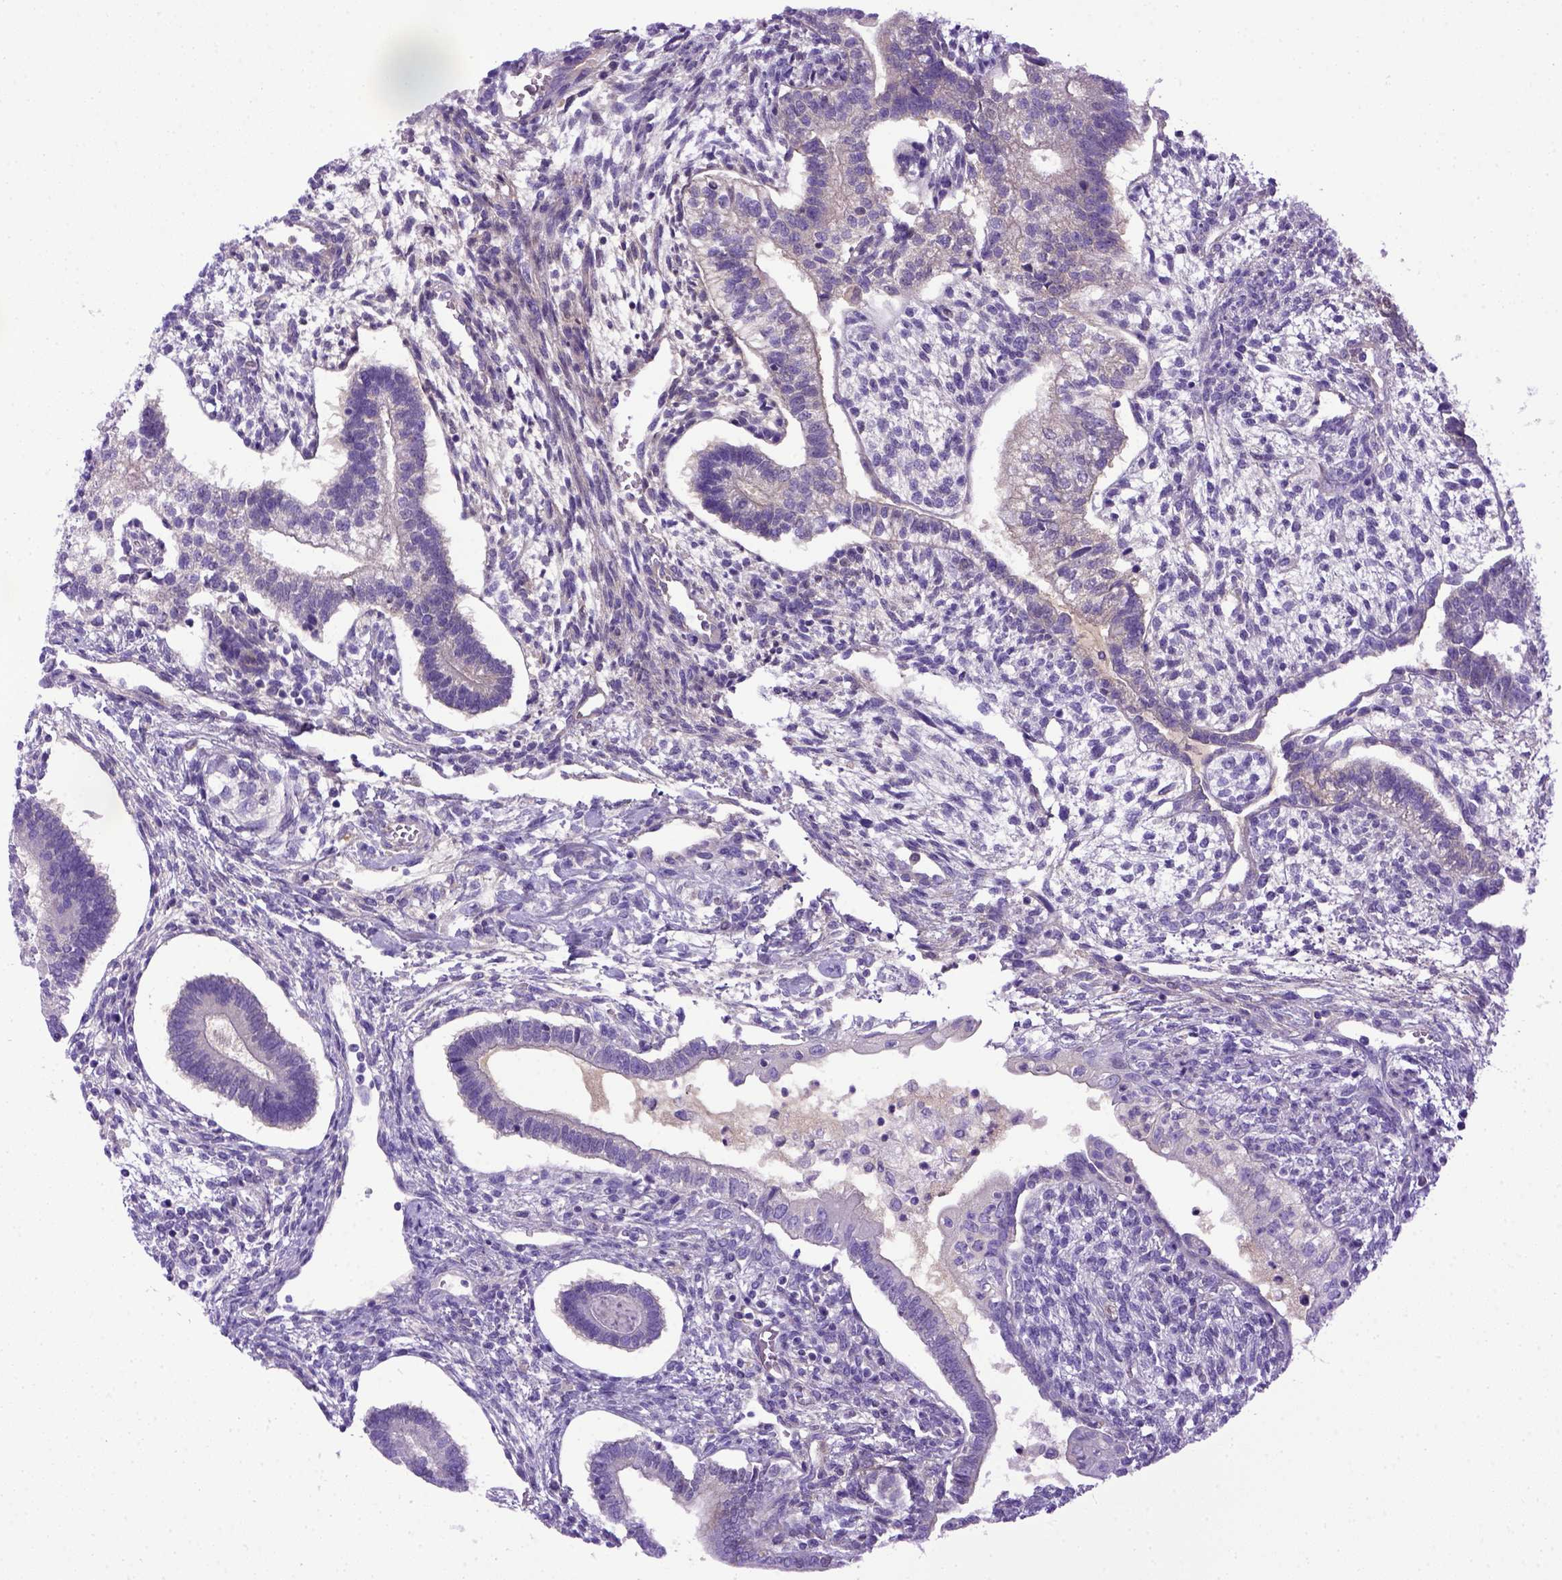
{"staining": {"intensity": "negative", "quantity": "none", "location": "none"}, "tissue": "testis cancer", "cell_type": "Tumor cells", "image_type": "cancer", "snomed": [{"axis": "morphology", "description": "Carcinoma, Embryonal, NOS"}, {"axis": "topography", "description": "Testis"}], "caption": "Testis cancer (embryonal carcinoma) stained for a protein using immunohistochemistry (IHC) displays no expression tumor cells.", "gene": "ITIH4", "patient": {"sex": "male", "age": 37}}